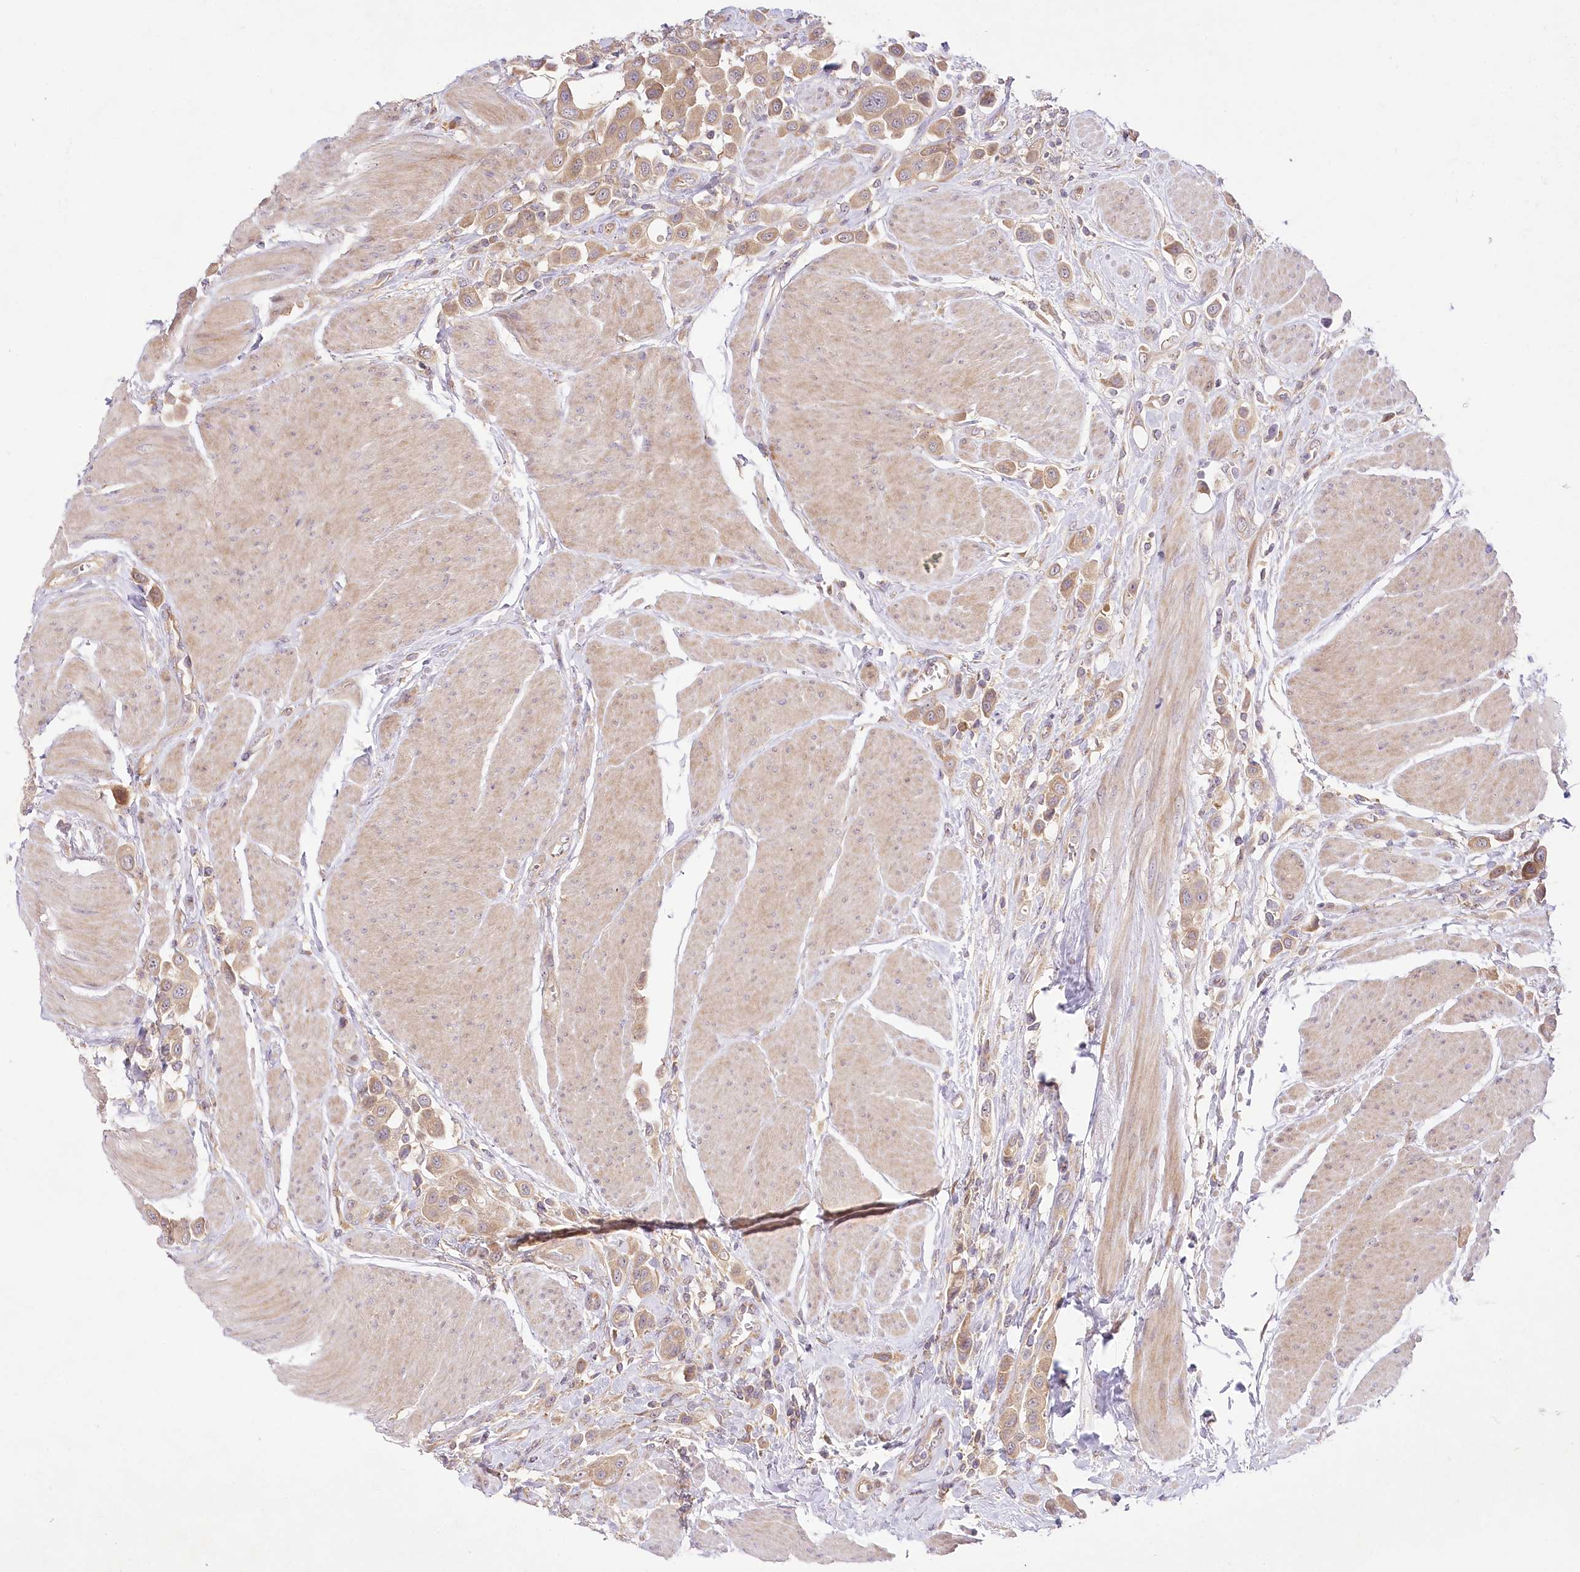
{"staining": {"intensity": "weak", "quantity": ">75%", "location": "cytoplasmic/membranous"}, "tissue": "urothelial cancer", "cell_type": "Tumor cells", "image_type": "cancer", "snomed": [{"axis": "morphology", "description": "Urothelial carcinoma, High grade"}, {"axis": "topography", "description": "Urinary bladder"}], "caption": "Urothelial cancer stained with a brown dye demonstrates weak cytoplasmic/membranous positive positivity in approximately >75% of tumor cells.", "gene": "PYROXD1", "patient": {"sex": "male", "age": 50}}